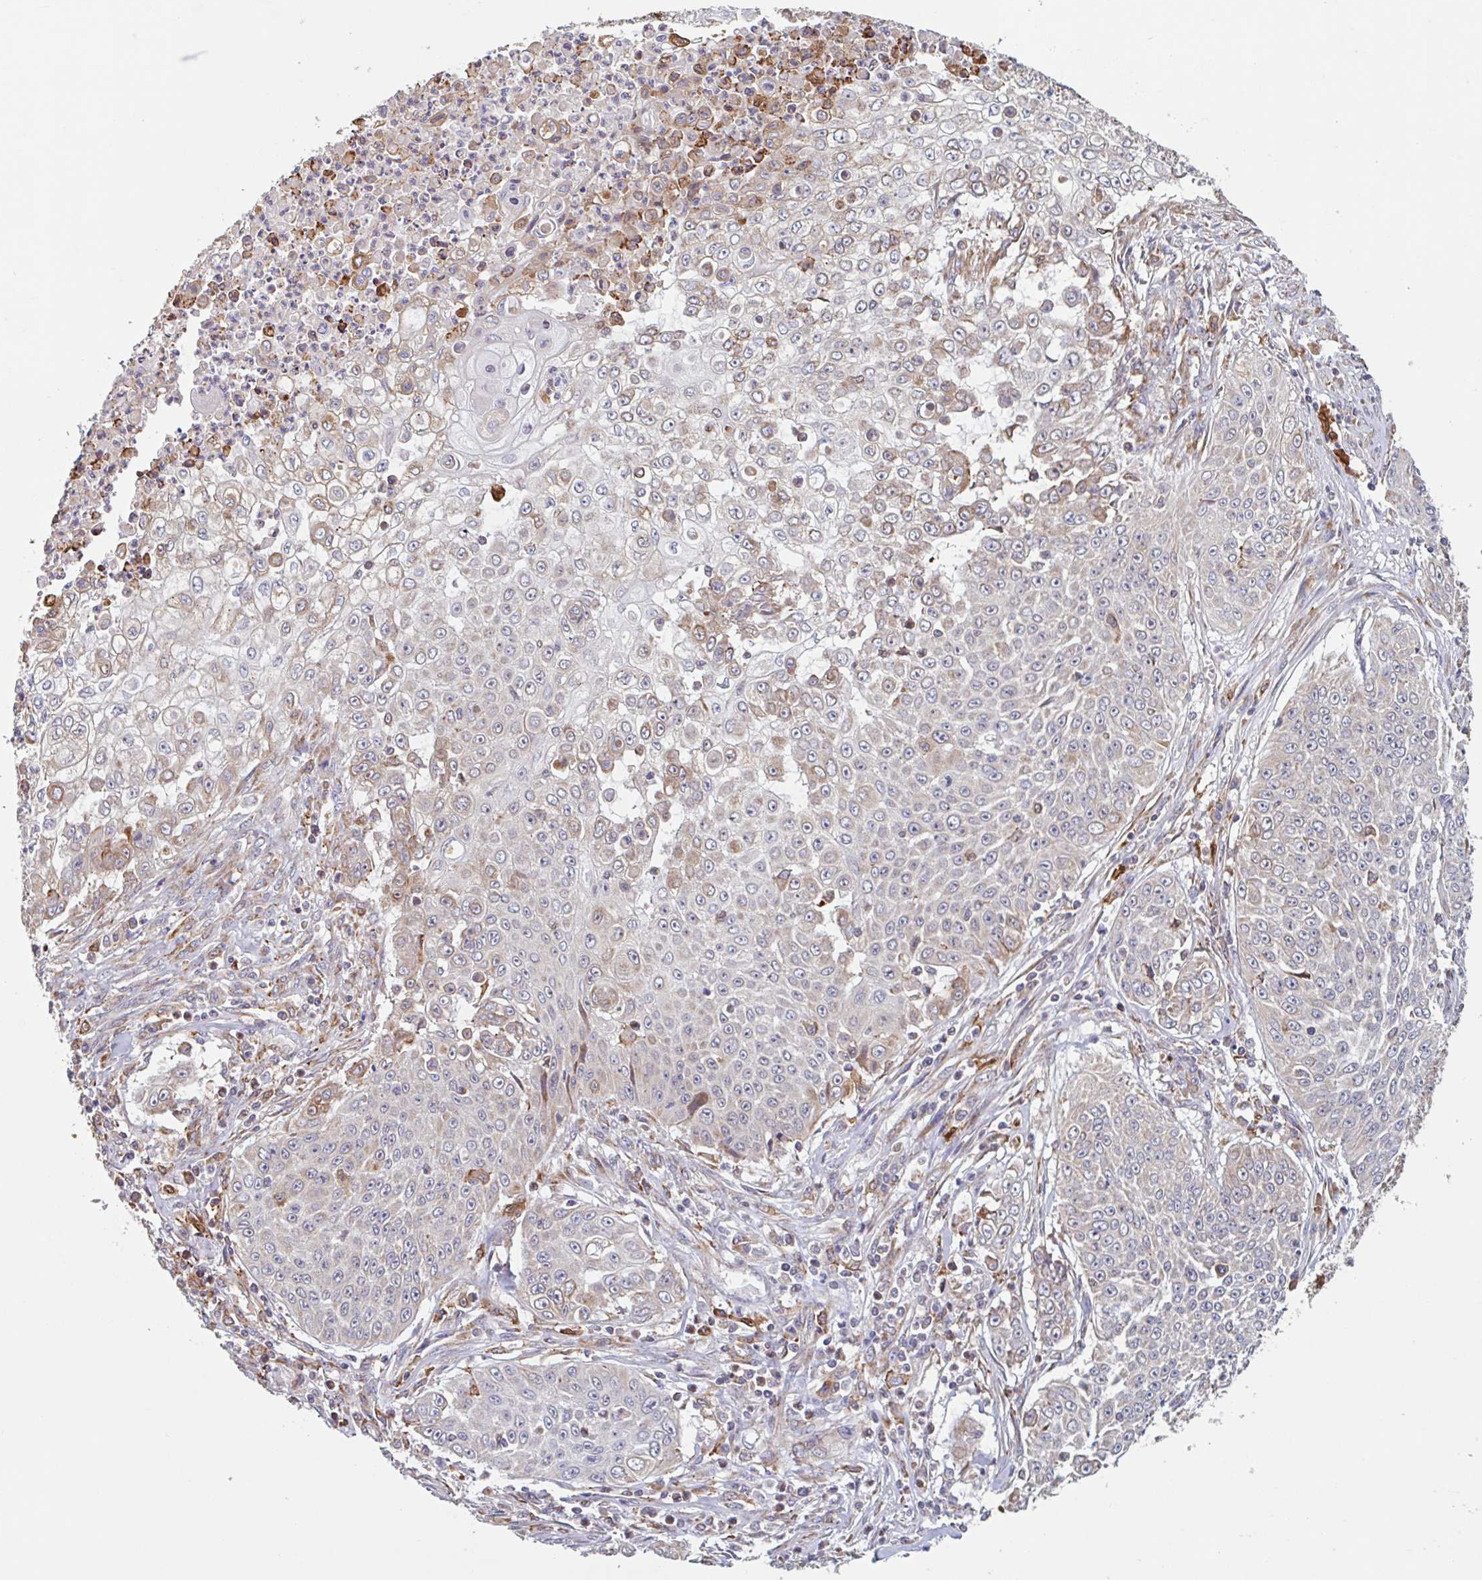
{"staining": {"intensity": "weak", "quantity": "<25%", "location": "cytoplasmic/membranous"}, "tissue": "skin cancer", "cell_type": "Tumor cells", "image_type": "cancer", "snomed": [{"axis": "morphology", "description": "Squamous cell carcinoma, NOS"}, {"axis": "topography", "description": "Skin"}], "caption": "The histopathology image displays no staining of tumor cells in squamous cell carcinoma (skin). The staining is performed using DAB brown chromogen with nuclei counter-stained in using hematoxylin.", "gene": "NUB1", "patient": {"sex": "male", "age": 24}}